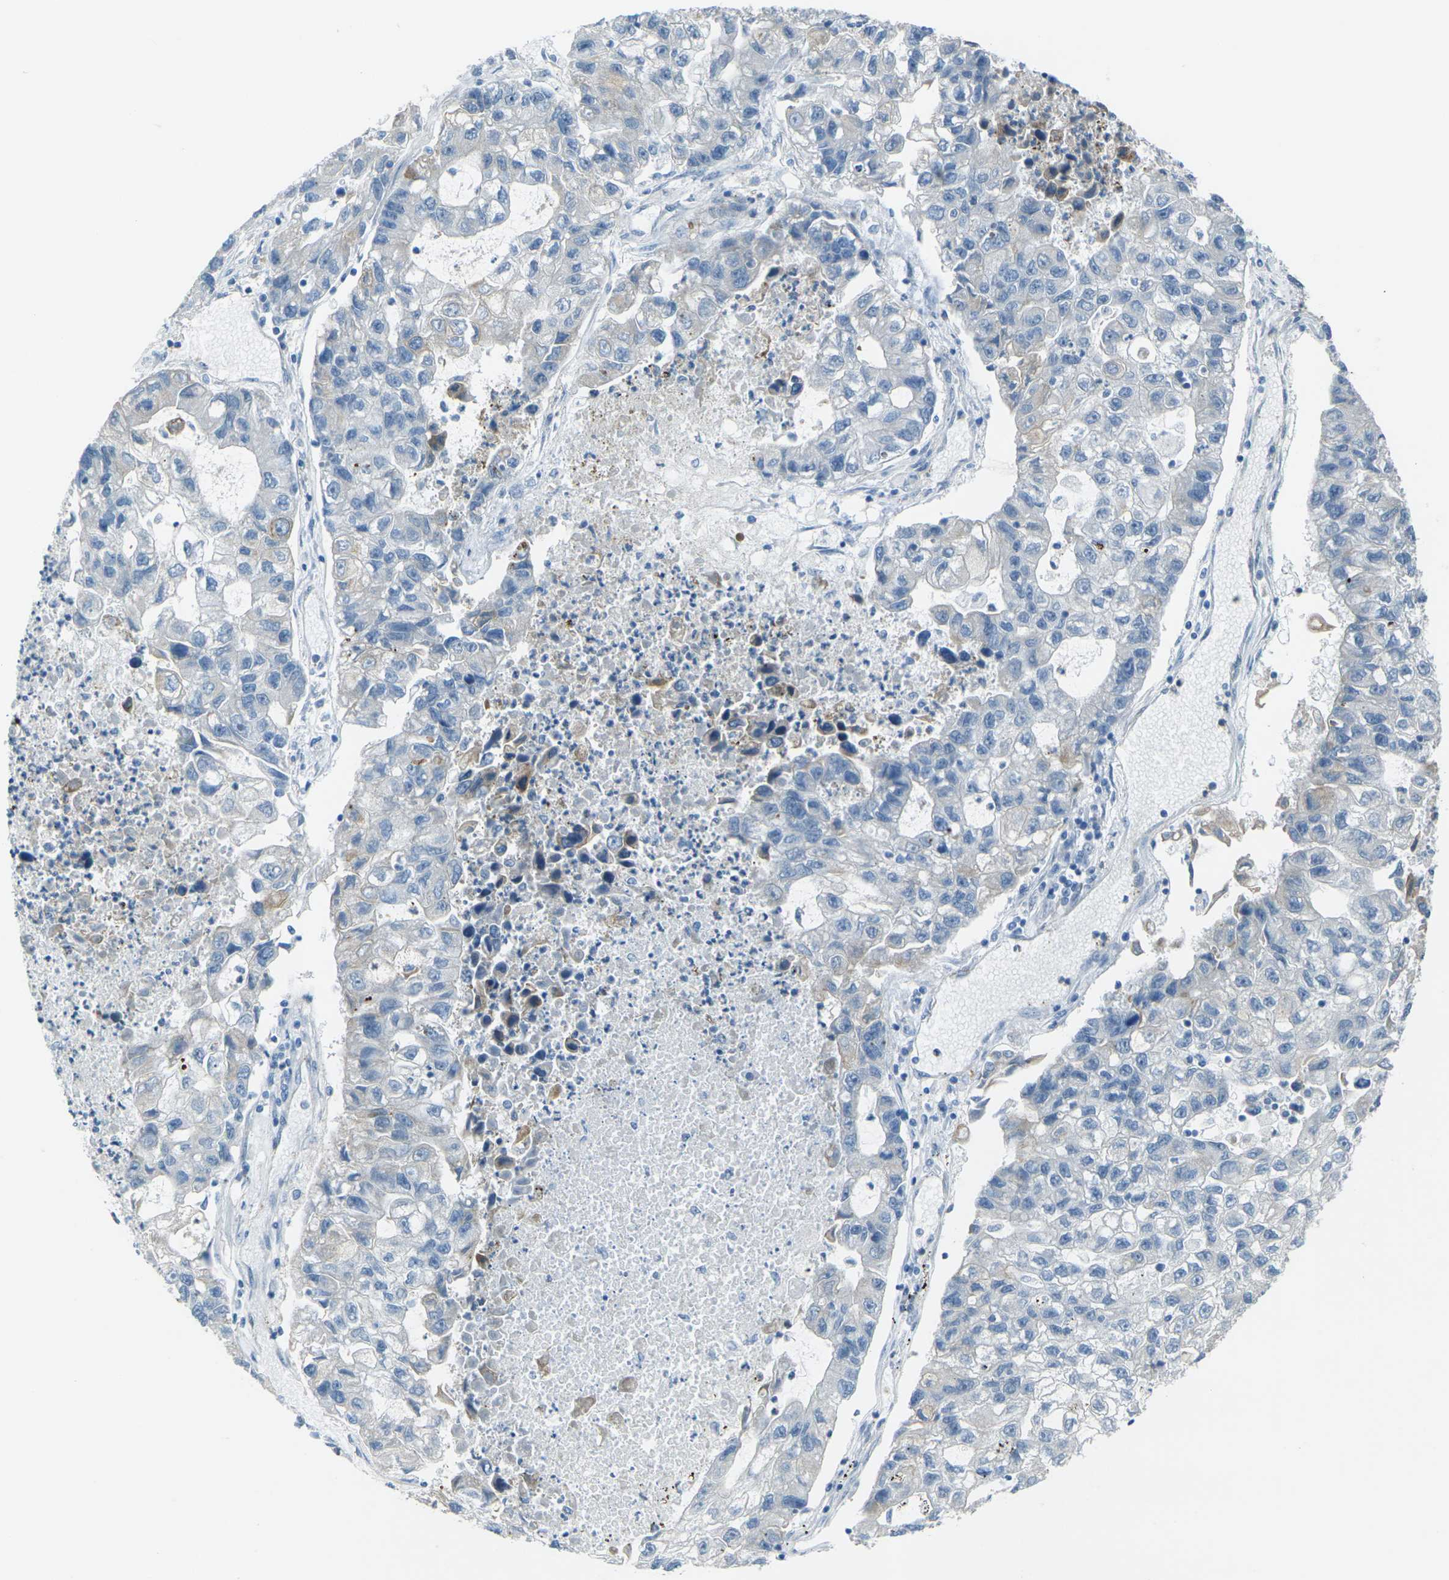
{"staining": {"intensity": "negative", "quantity": "none", "location": "none"}, "tissue": "lung cancer", "cell_type": "Tumor cells", "image_type": "cancer", "snomed": [{"axis": "morphology", "description": "Adenocarcinoma, NOS"}, {"axis": "topography", "description": "Lung"}], "caption": "Histopathology image shows no protein positivity in tumor cells of lung cancer (adenocarcinoma) tissue.", "gene": "CELSR2", "patient": {"sex": "female", "age": 51}}